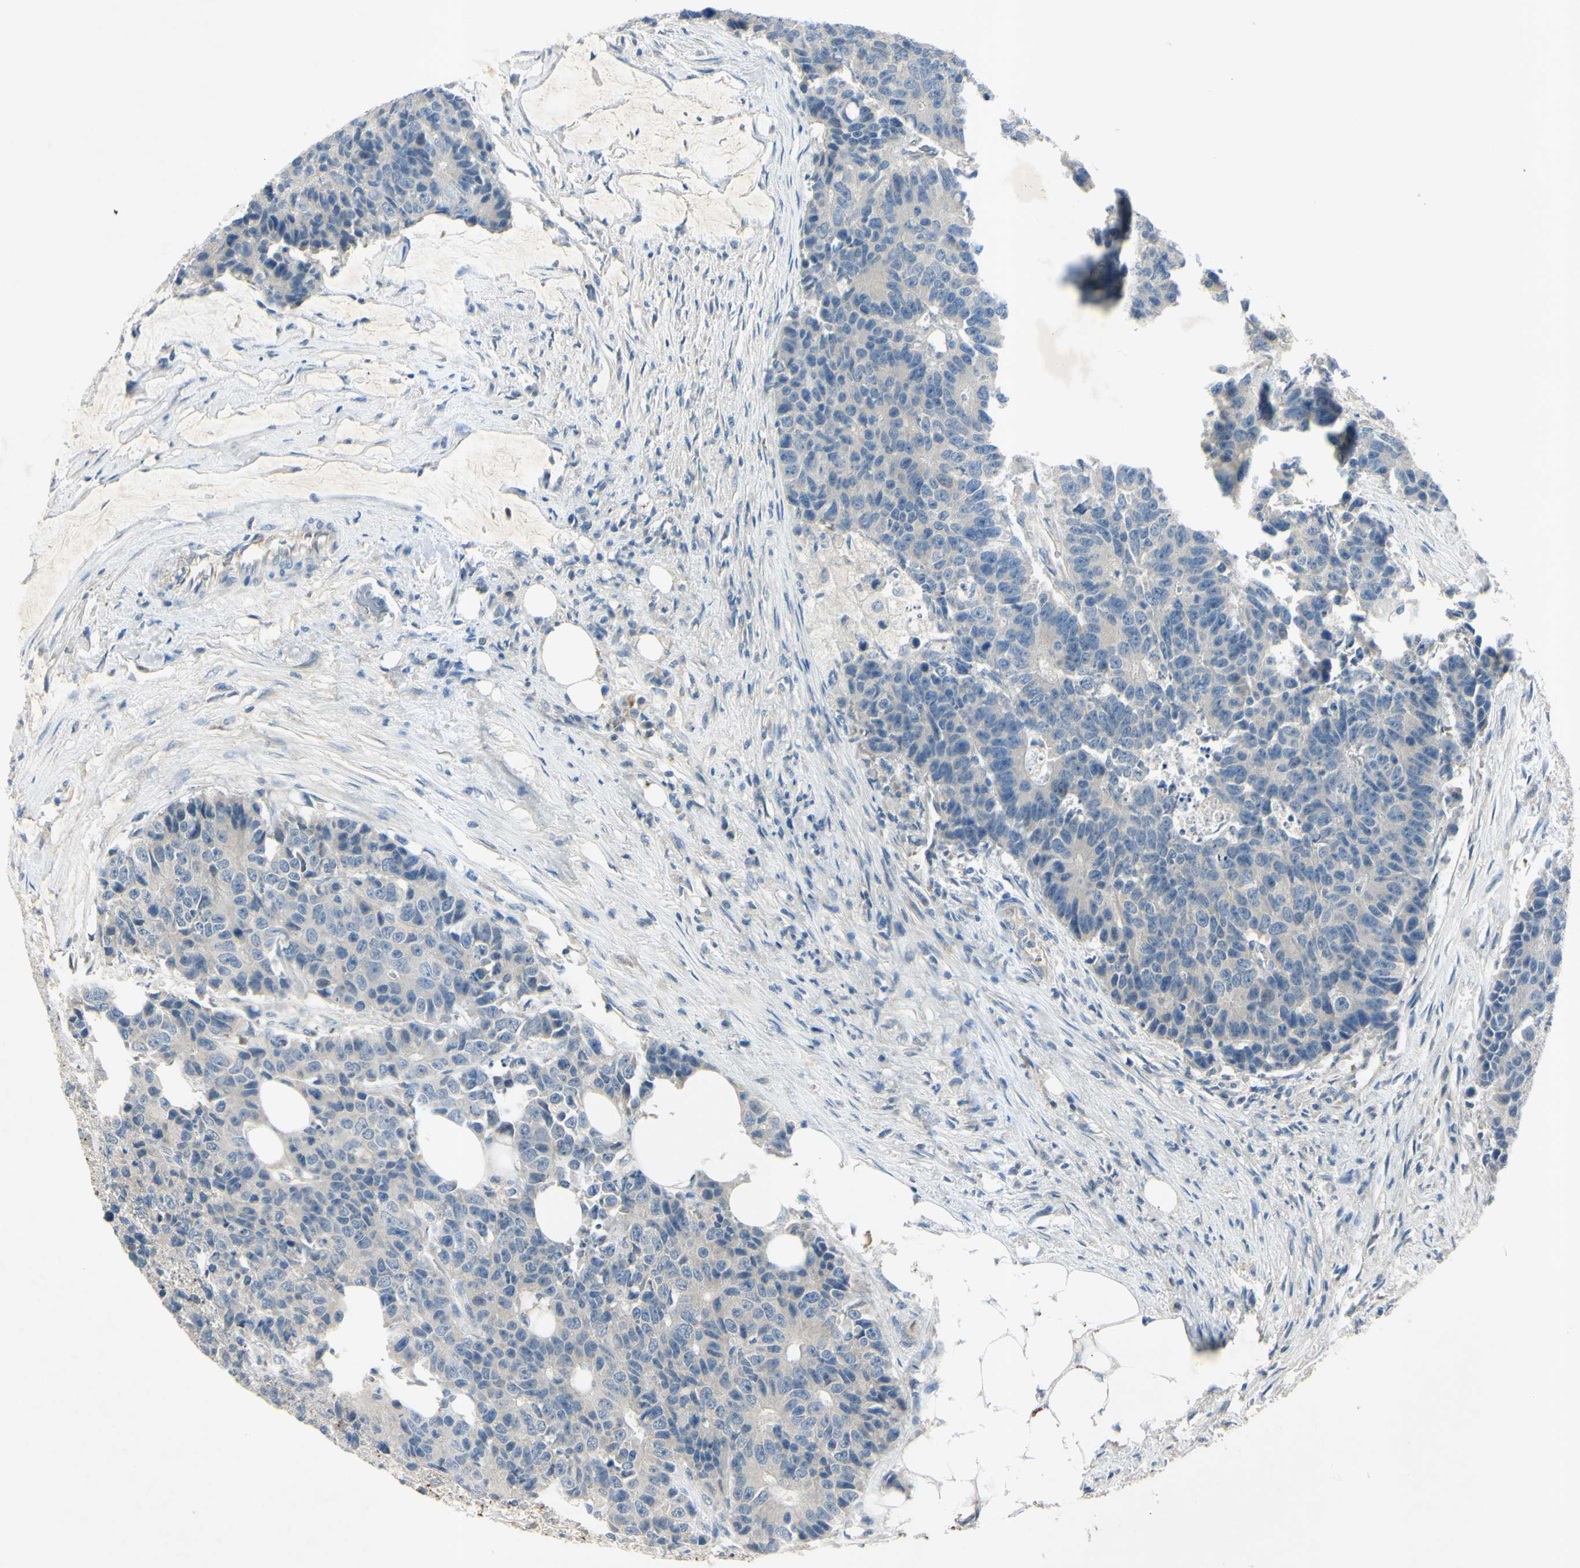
{"staining": {"intensity": "negative", "quantity": "none", "location": "none"}, "tissue": "colorectal cancer", "cell_type": "Tumor cells", "image_type": "cancer", "snomed": [{"axis": "morphology", "description": "Adenocarcinoma, NOS"}, {"axis": "topography", "description": "Colon"}], "caption": "Histopathology image shows no significant protein staining in tumor cells of adenocarcinoma (colorectal). (Immunohistochemistry (ihc), brightfield microscopy, high magnification).", "gene": "AATK", "patient": {"sex": "female", "age": 86}}